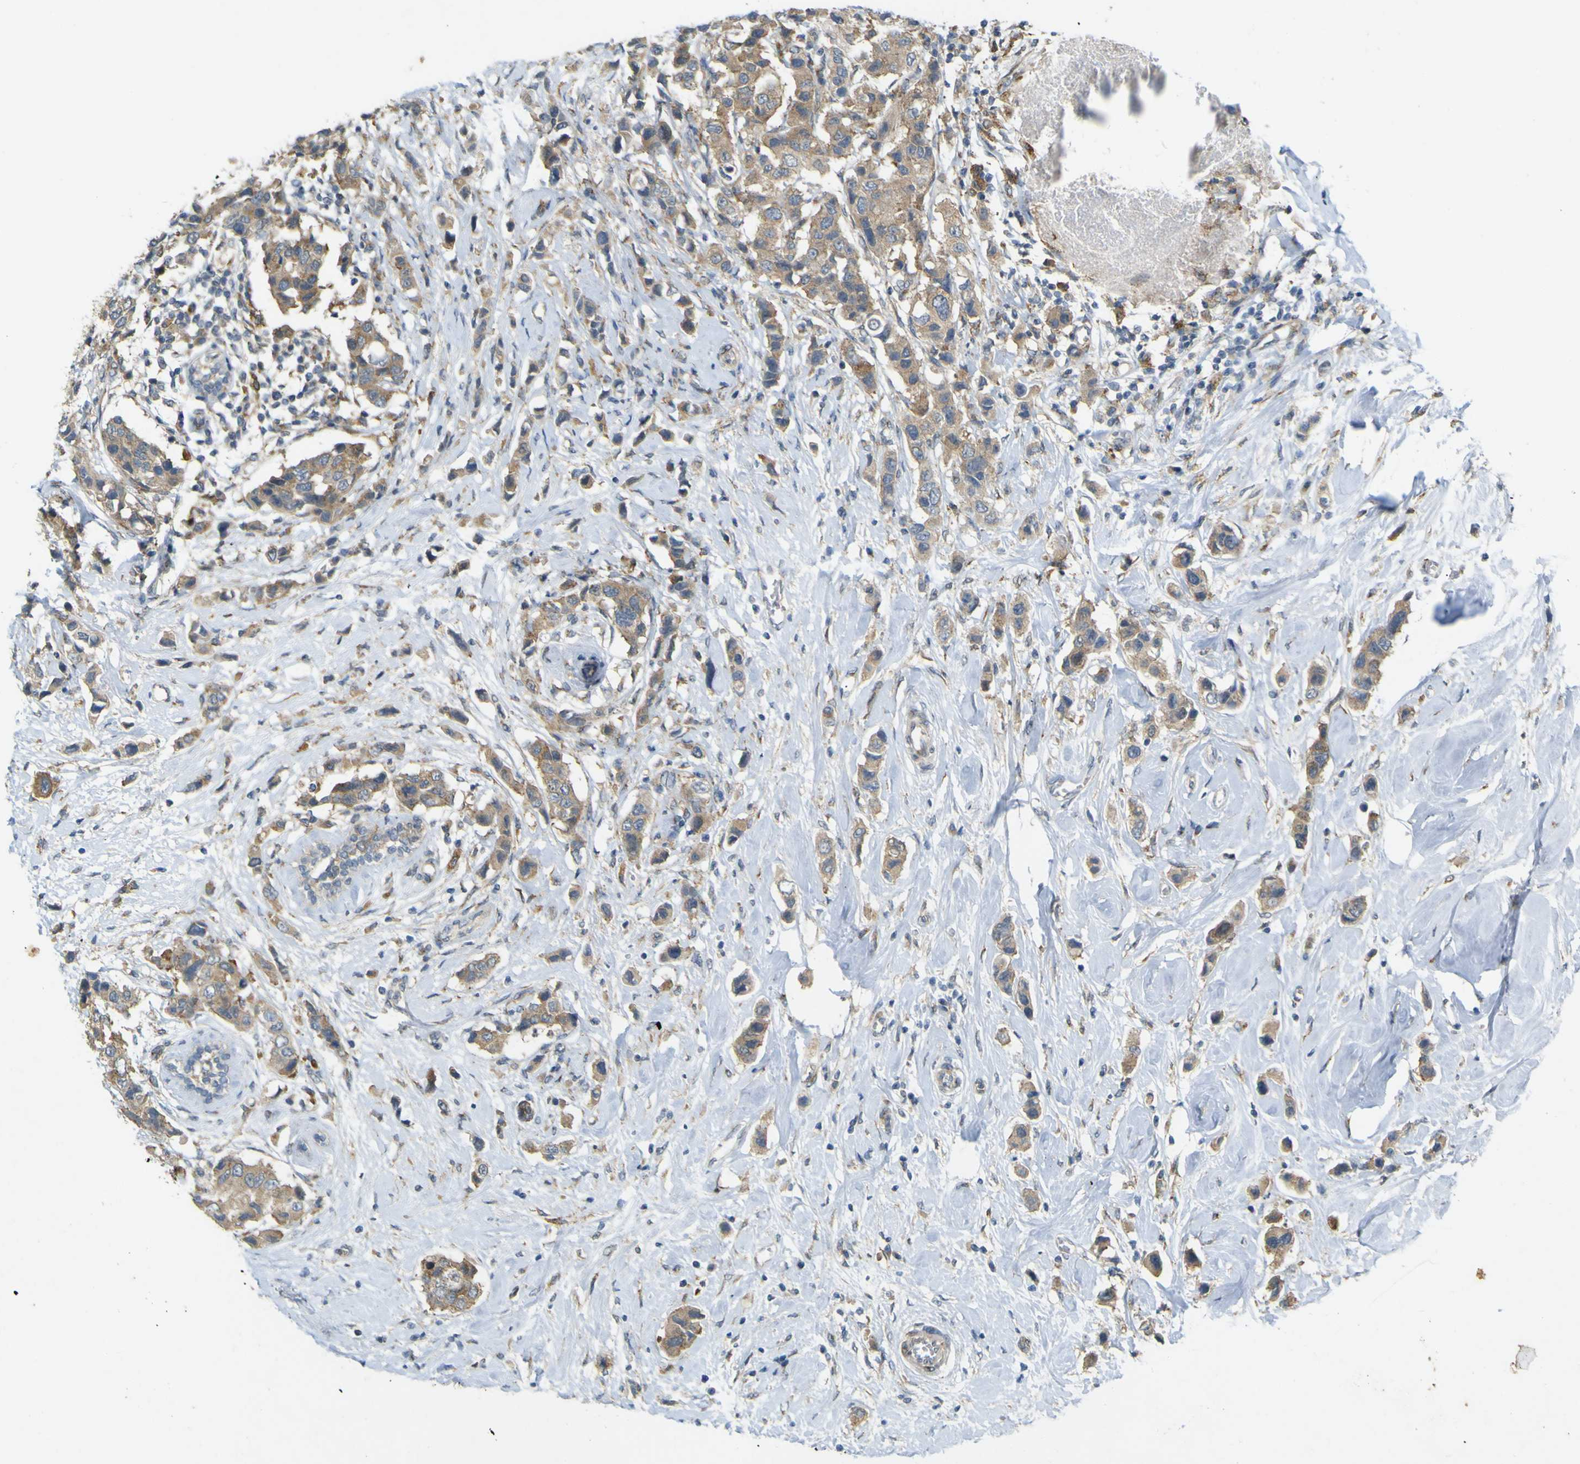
{"staining": {"intensity": "moderate", "quantity": ">75%", "location": "cytoplasmic/membranous"}, "tissue": "breast cancer", "cell_type": "Tumor cells", "image_type": "cancer", "snomed": [{"axis": "morphology", "description": "Normal tissue, NOS"}, {"axis": "morphology", "description": "Duct carcinoma"}, {"axis": "topography", "description": "Breast"}], "caption": "Immunohistochemical staining of breast invasive ductal carcinoma demonstrates medium levels of moderate cytoplasmic/membranous protein expression in about >75% of tumor cells.", "gene": "IGF2R", "patient": {"sex": "female", "age": 50}}